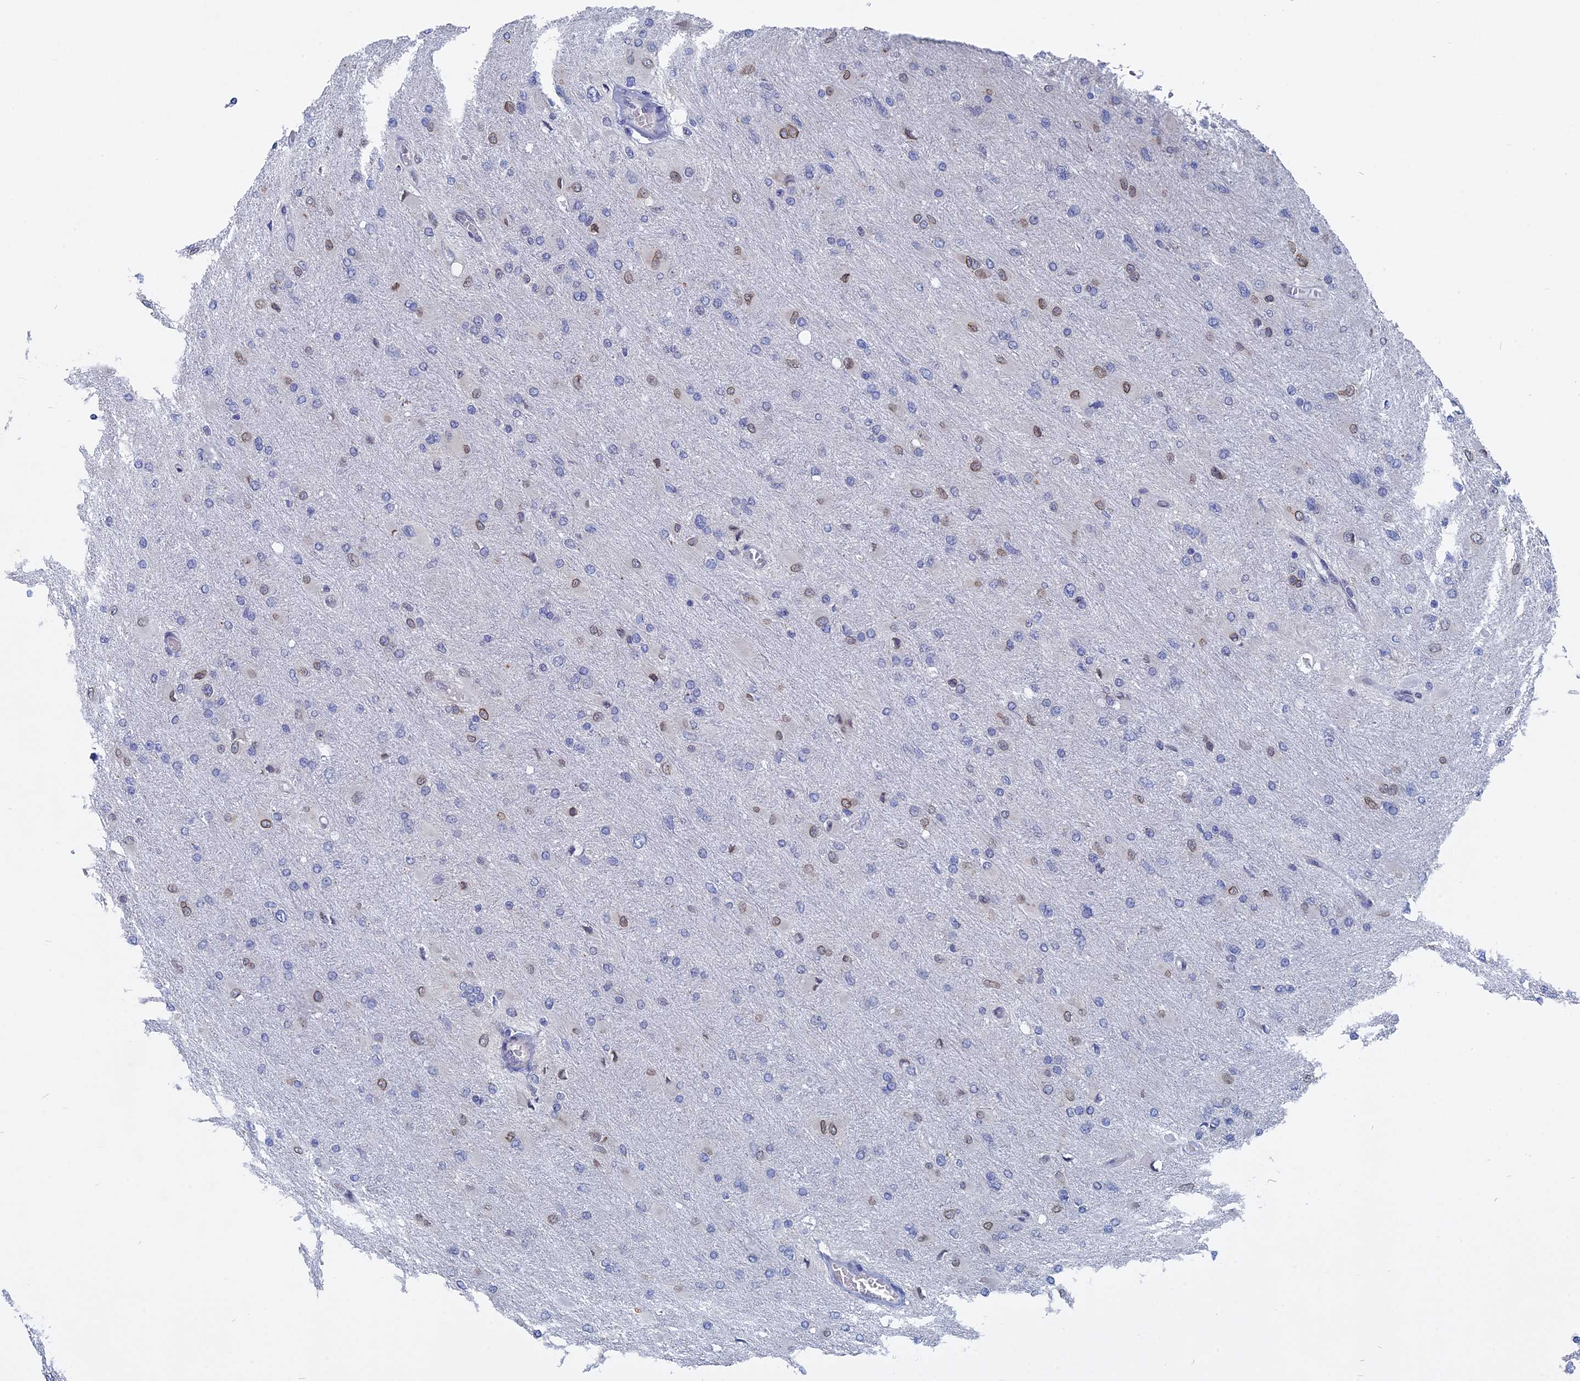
{"staining": {"intensity": "weak", "quantity": "<25%", "location": "nuclear"}, "tissue": "glioma", "cell_type": "Tumor cells", "image_type": "cancer", "snomed": [{"axis": "morphology", "description": "Glioma, malignant, High grade"}, {"axis": "topography", "description": "Cerebral cortex"}], "caption": "Immunohistochemistry image of neoplastic tissue: human glioma stained with DAB demonstrates no significant protein expression in tumor cells.", "gene": "MTRF1", "patient": {"sex": "female", "age": 36}}